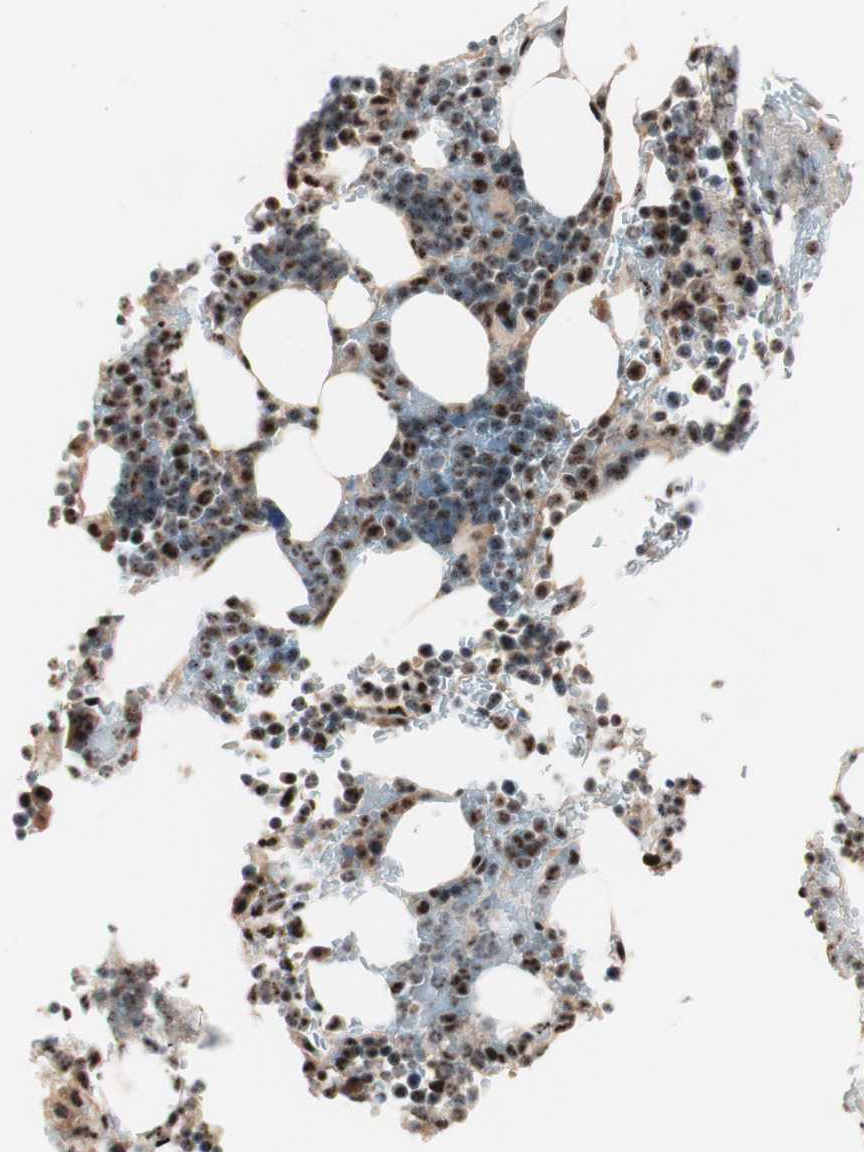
{"staining": {"intensity": "strong", "quantity": "25%-75%", "location": "nuclear"}, "tissue": "bone marrow", "cell_type": "Hematopoietic cells", "image_type": "normal", "snomed": [{"axis": "morphology", "description": "Normal tissue, NOS"}, {"axis": "topography", "description": "Bone marrow"}], "caption": "Protein expression by immunohistochemistry (IHC) shows strong nuclear positivity in approximately 25%-75% of hematopoietic cells in normal bone marrow. The protein of interest is stained brown, and the nuclei are stained in blue (DAB (3,3'-diaminobenzidine) IHC with brightfield microscopy, high magnification).", "gene": "NR5A2", "patient": {"sex": "female", "age": 73}}